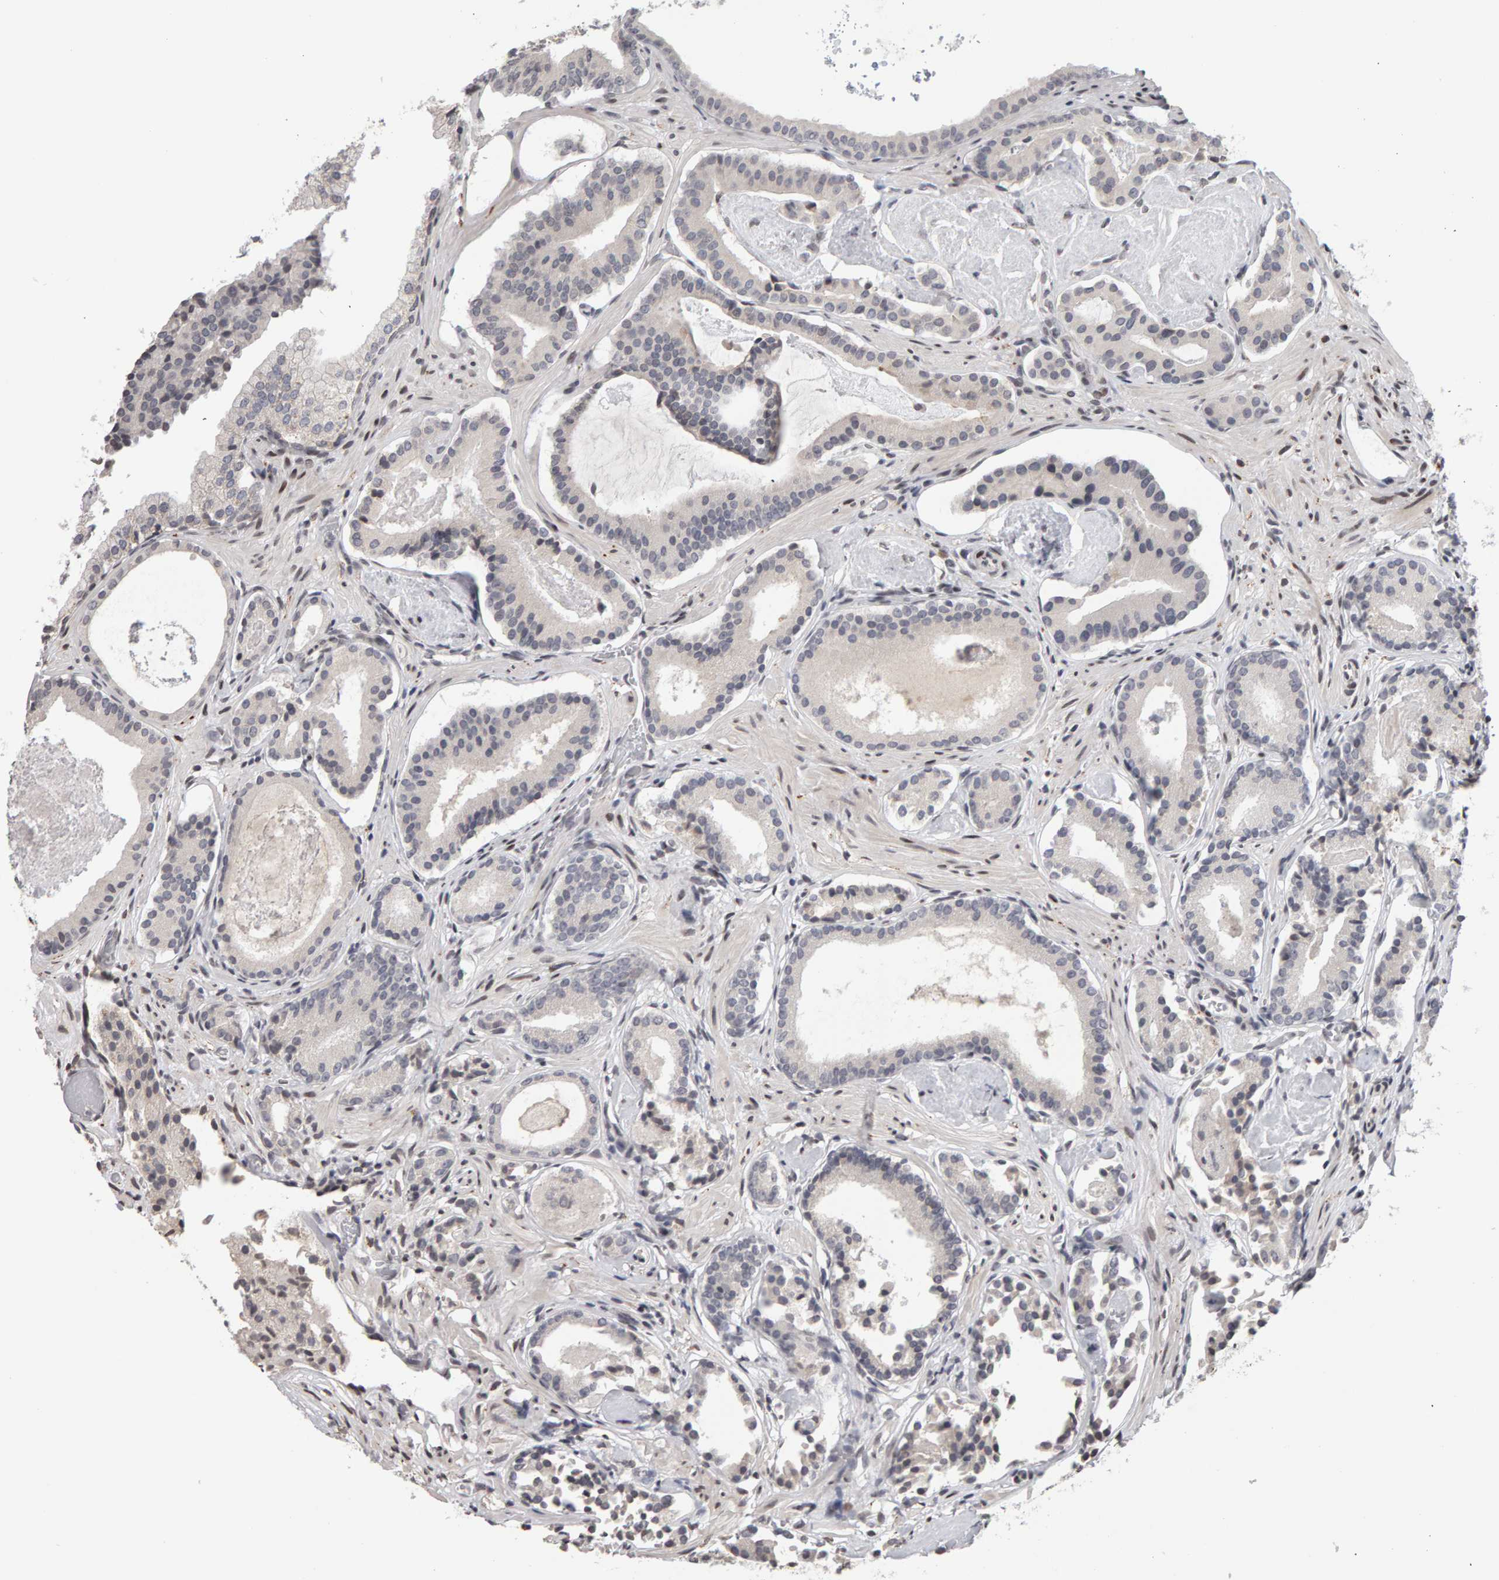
{"staining": {"intensity": "negative", "quantity": "none", "location": "none"}, "tissue": "prostate cancer", "cell_type": "Tumor cells", "image_type": "cancer", "snomed": [{"axis": "morphology", "description": "Adenocarcinoma, Low grade"}, {"axis": "topography", "description": "Prostate"}], "caption": "Tumor cells show no significant protein staining in prostate low-grade adenocarcinoma.", "gene": "TRAM1", "patient": {"sex": "male", "age": 51}}